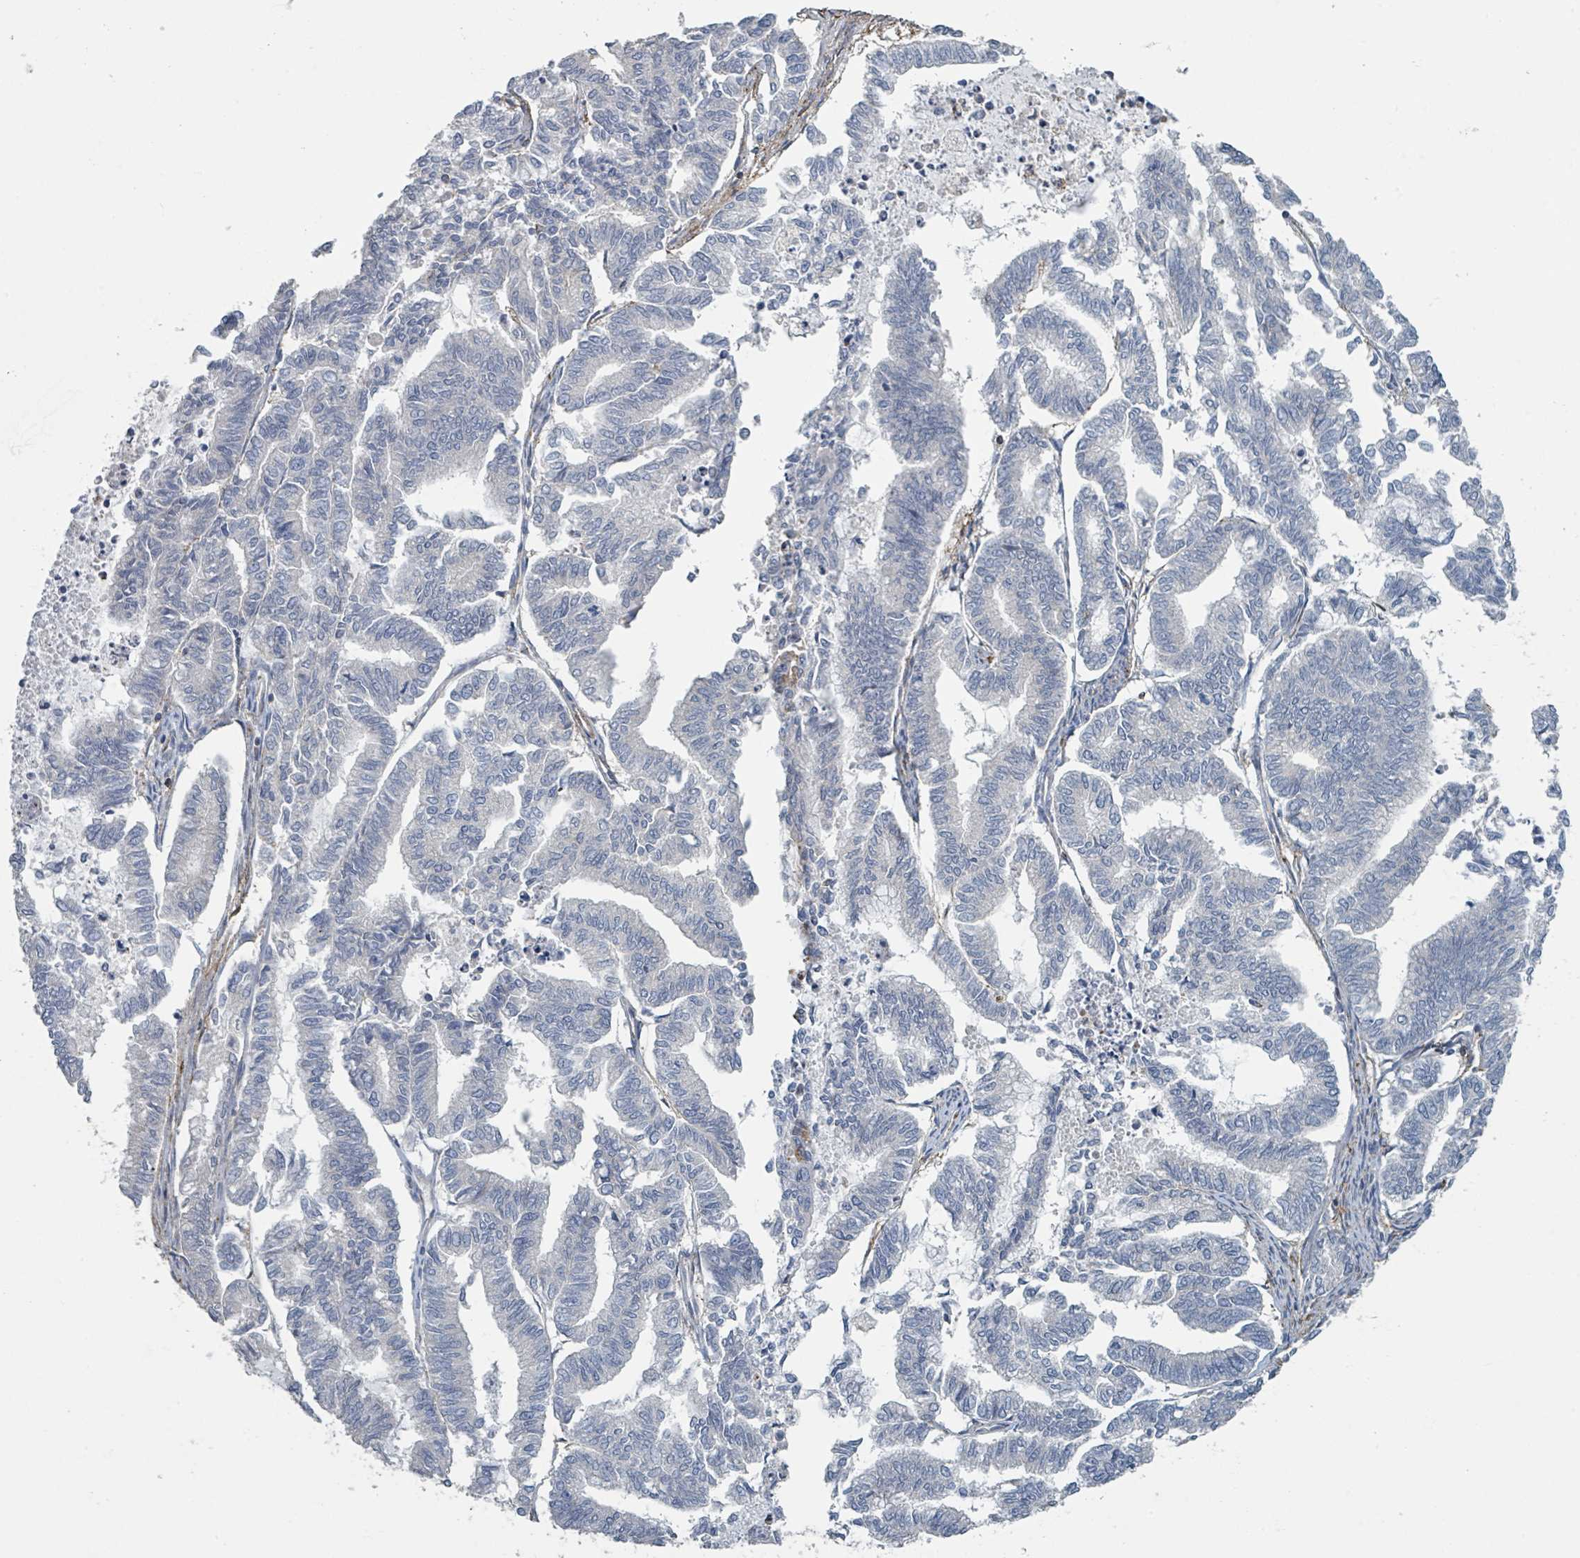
{"staining": {"intensity": "negative", "quantity": "none", "location": "none"}, "tissue": "endometrial cancer", "cell_type": "Tumor cells", "image_type": "cancer", "snomed": [{"axis": "morphology", "description": "Adenocarcinoma, NOS"}, {"axis": "topography", "description": "Endometrium"}], "caption": "The image shows no staining of tumor cells in endometrial cancer (adenocarcinoma). (DAB immunohistochemistry (IHC), high magnification).", "gene": "LRRC42", "patient": {"sex": "female", "age": 79}}